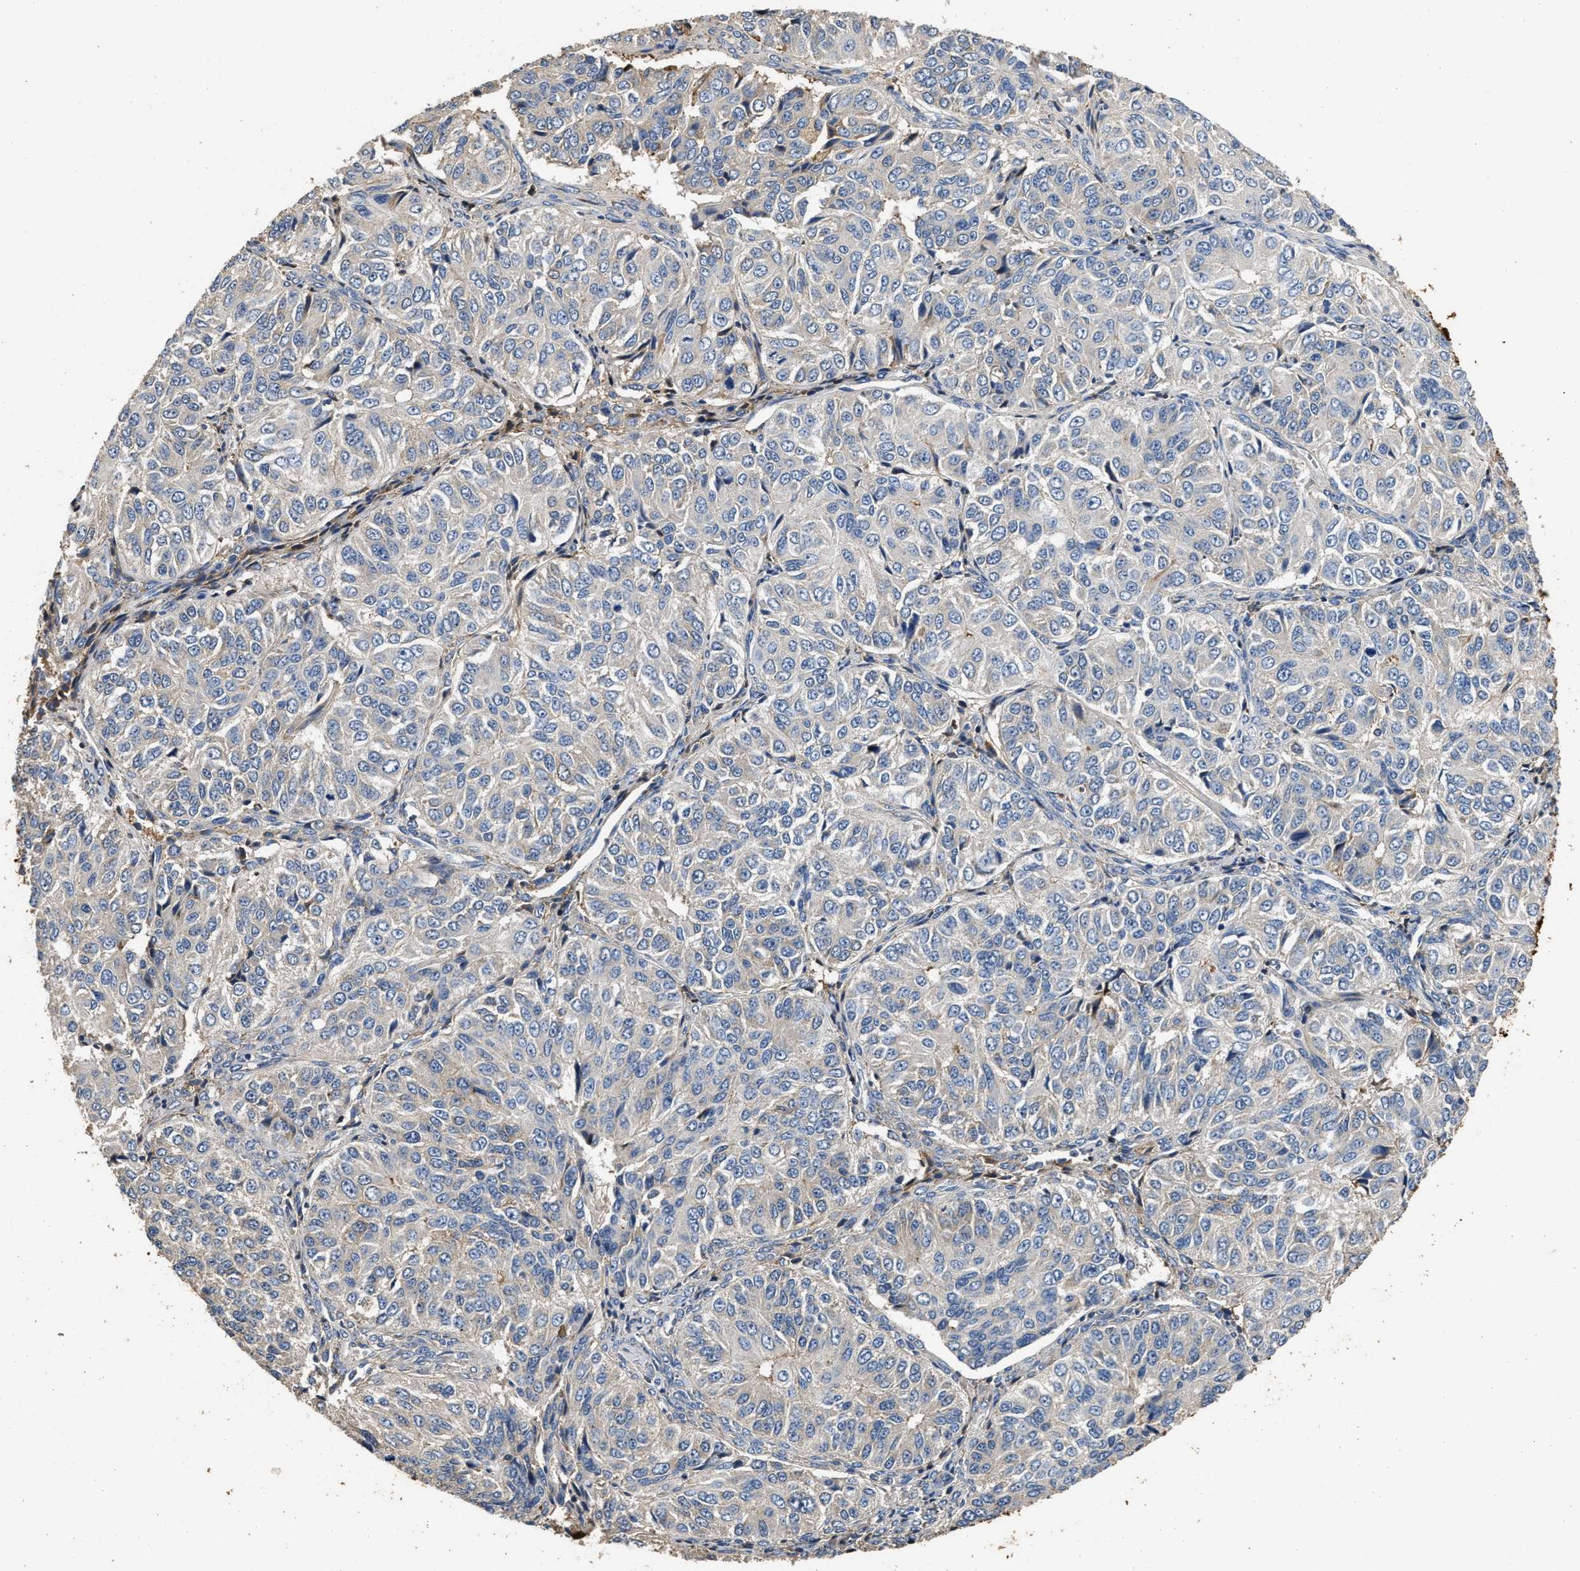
{"staining": {"intensity": "negative", "quantity": "none", "location": "none"}, "tissue": "ovarian cancer", "cell_type": "Tumor cells", "image_type": "cancer", "snomed": [{"axis": "morphology", "description": "Carcinoma, endometroid"}, {"axis": "topography", "description": "Ovary"}], "caption": "Immunohistochemical staining of ovarian endometroid carcinoma shows no significant positivity in tumor cells.", "gene": "C3", "patient": {"sex": "female", "age": 51}}